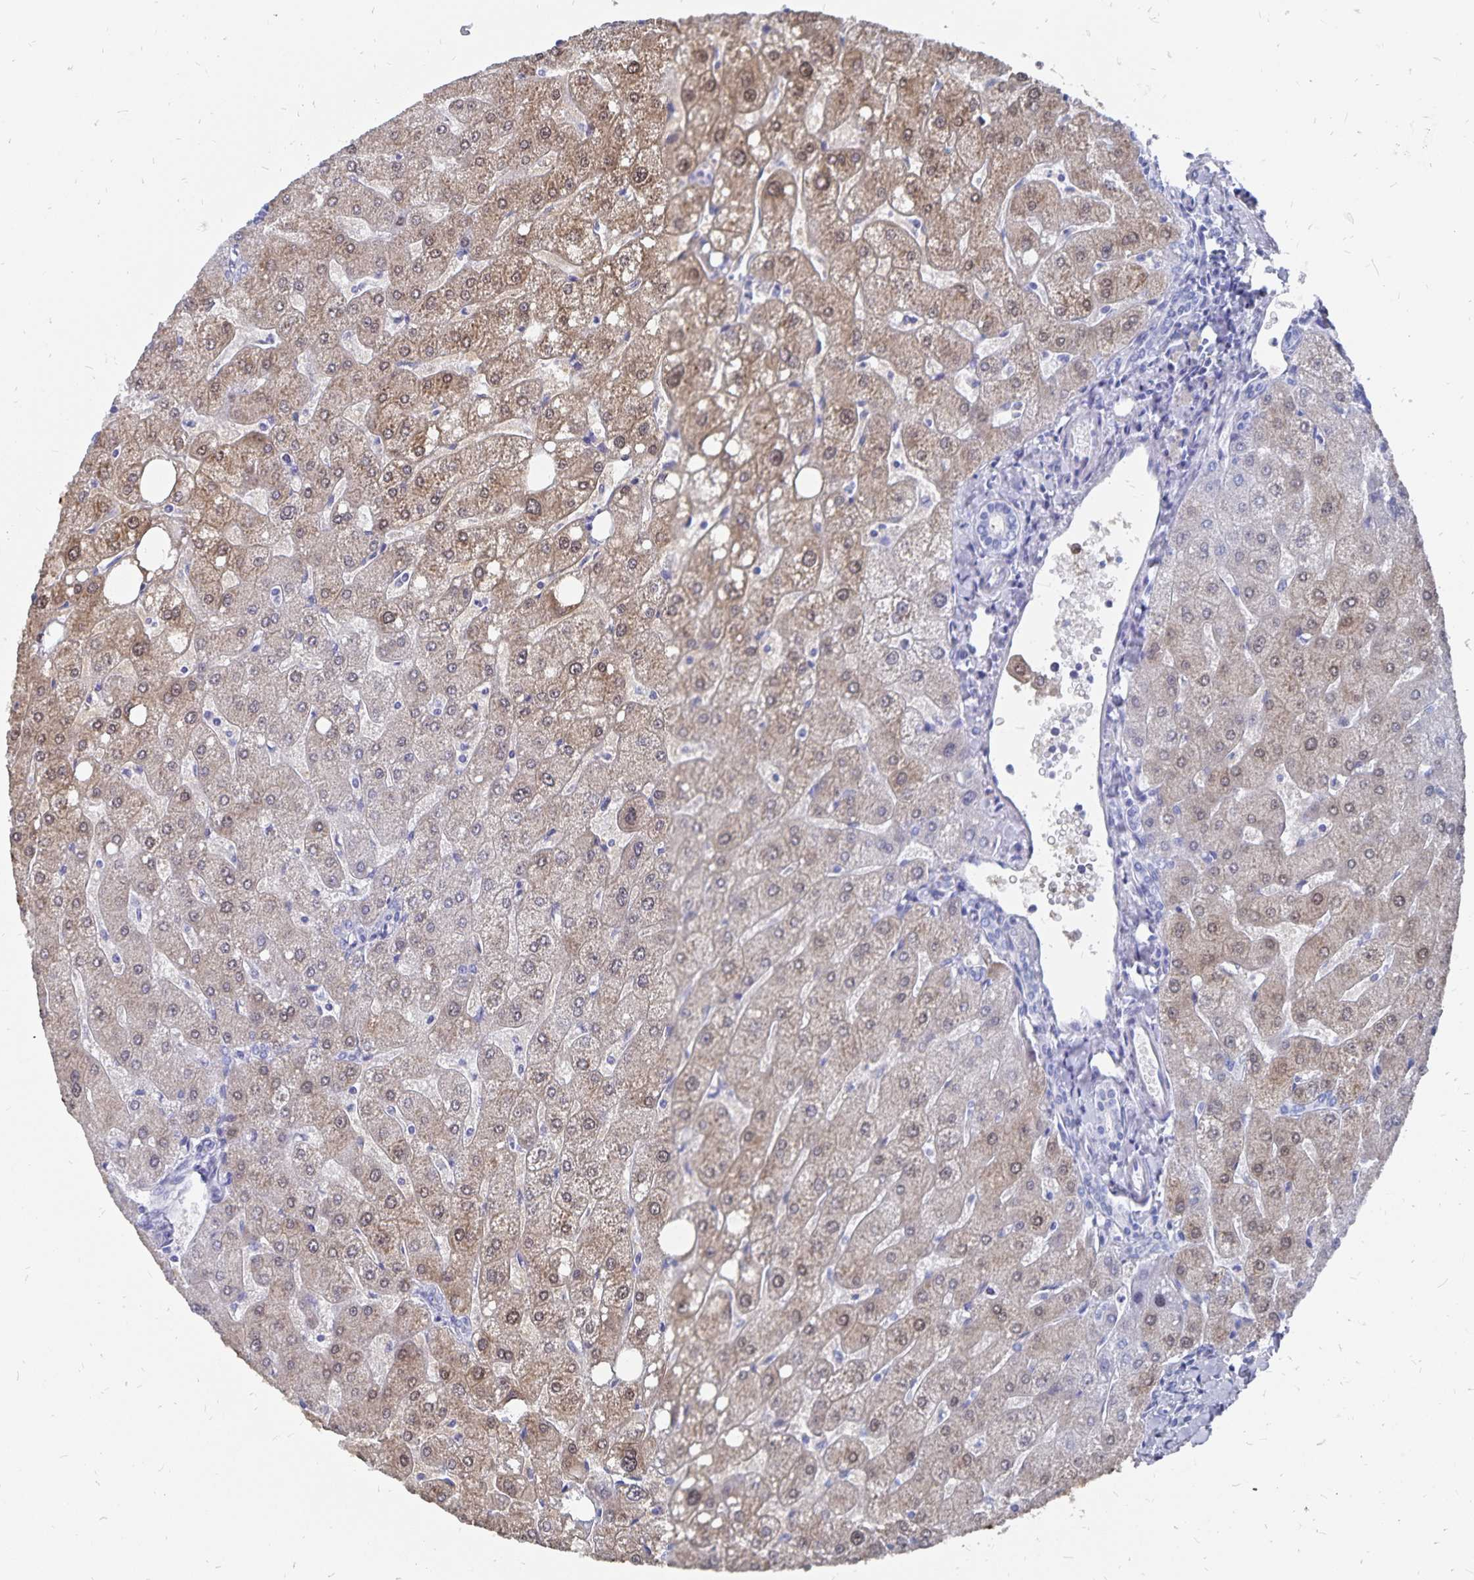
{"staining": {"intensity": "negative", "quantity": "none", "location": "none"}, "tissue": "liver", "cell_type": "Cholangiocytes", "image_type": "normal", "snomed": [{"axis": "morphology", "description": "Normal tissue, NOS"}, {"axis": "topography", "description": "Liver"}], "caption": "This is an IHC histopathology image of unremarkable human liver. There is no positivity in cholangiocytes.", "gene": "ADH1A", "patient": {"sex": "male", "age": 67}}